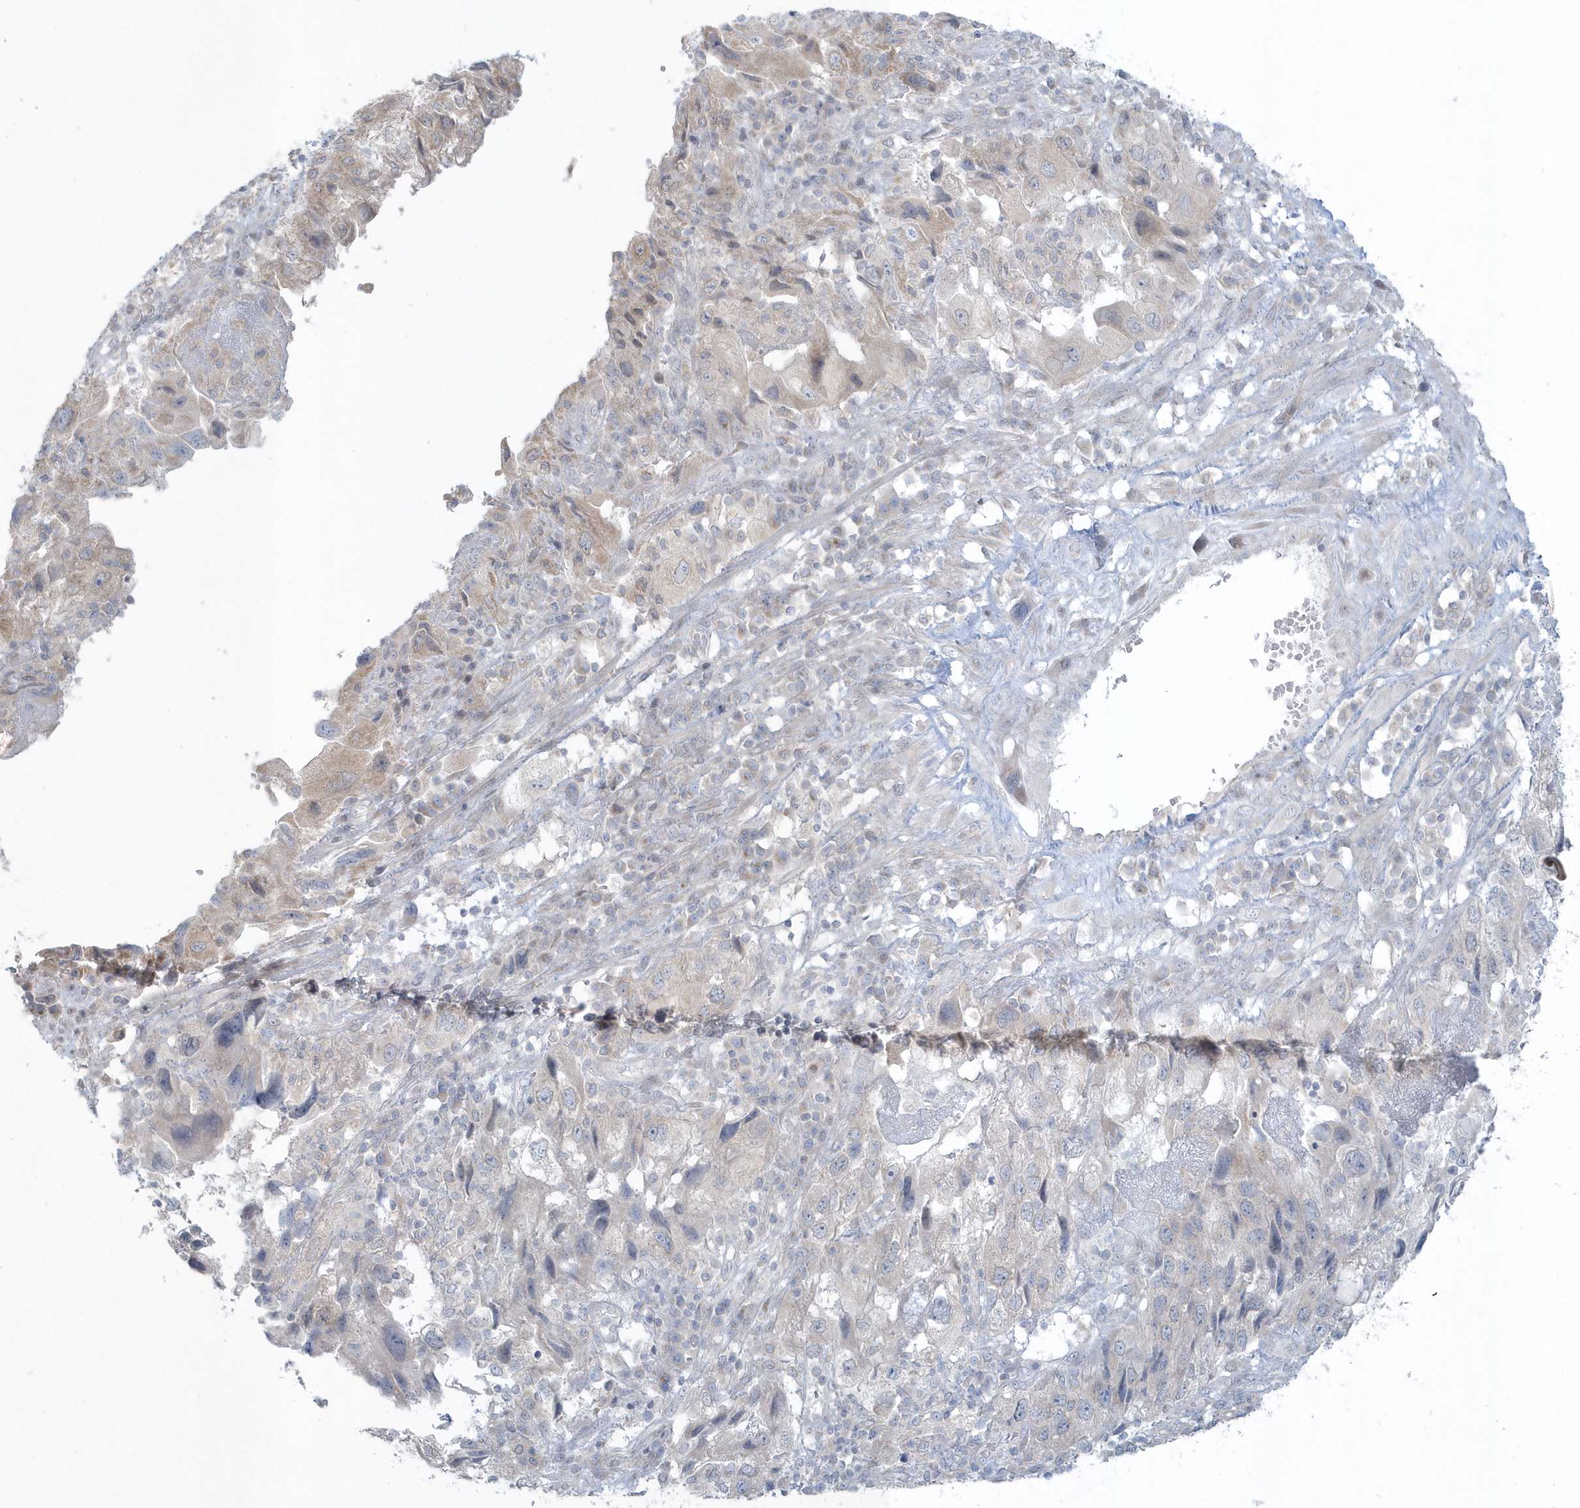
{"staining": {"intensity": "weak", "quantity": "<25%", "location": "cytoplasmic/membranous"}, "tissue": "endometrial cancer", "cell_type": "Tumor cells", "image_type": "cancer", "snomed": [{"axis": "morphology", "description": "Adenocarcinoma, NOS"}, {"axis": "topography", "description": "Endometrium"}], "caption": "High power microscopy histopathology image of an immunohistochemistry micrograph of endometrial cancer (adenocarcinoma), revealing no significant expression in tumor cells.", "gene": "BLTP3A", "patient": {"sex": "female", "age": 49}}